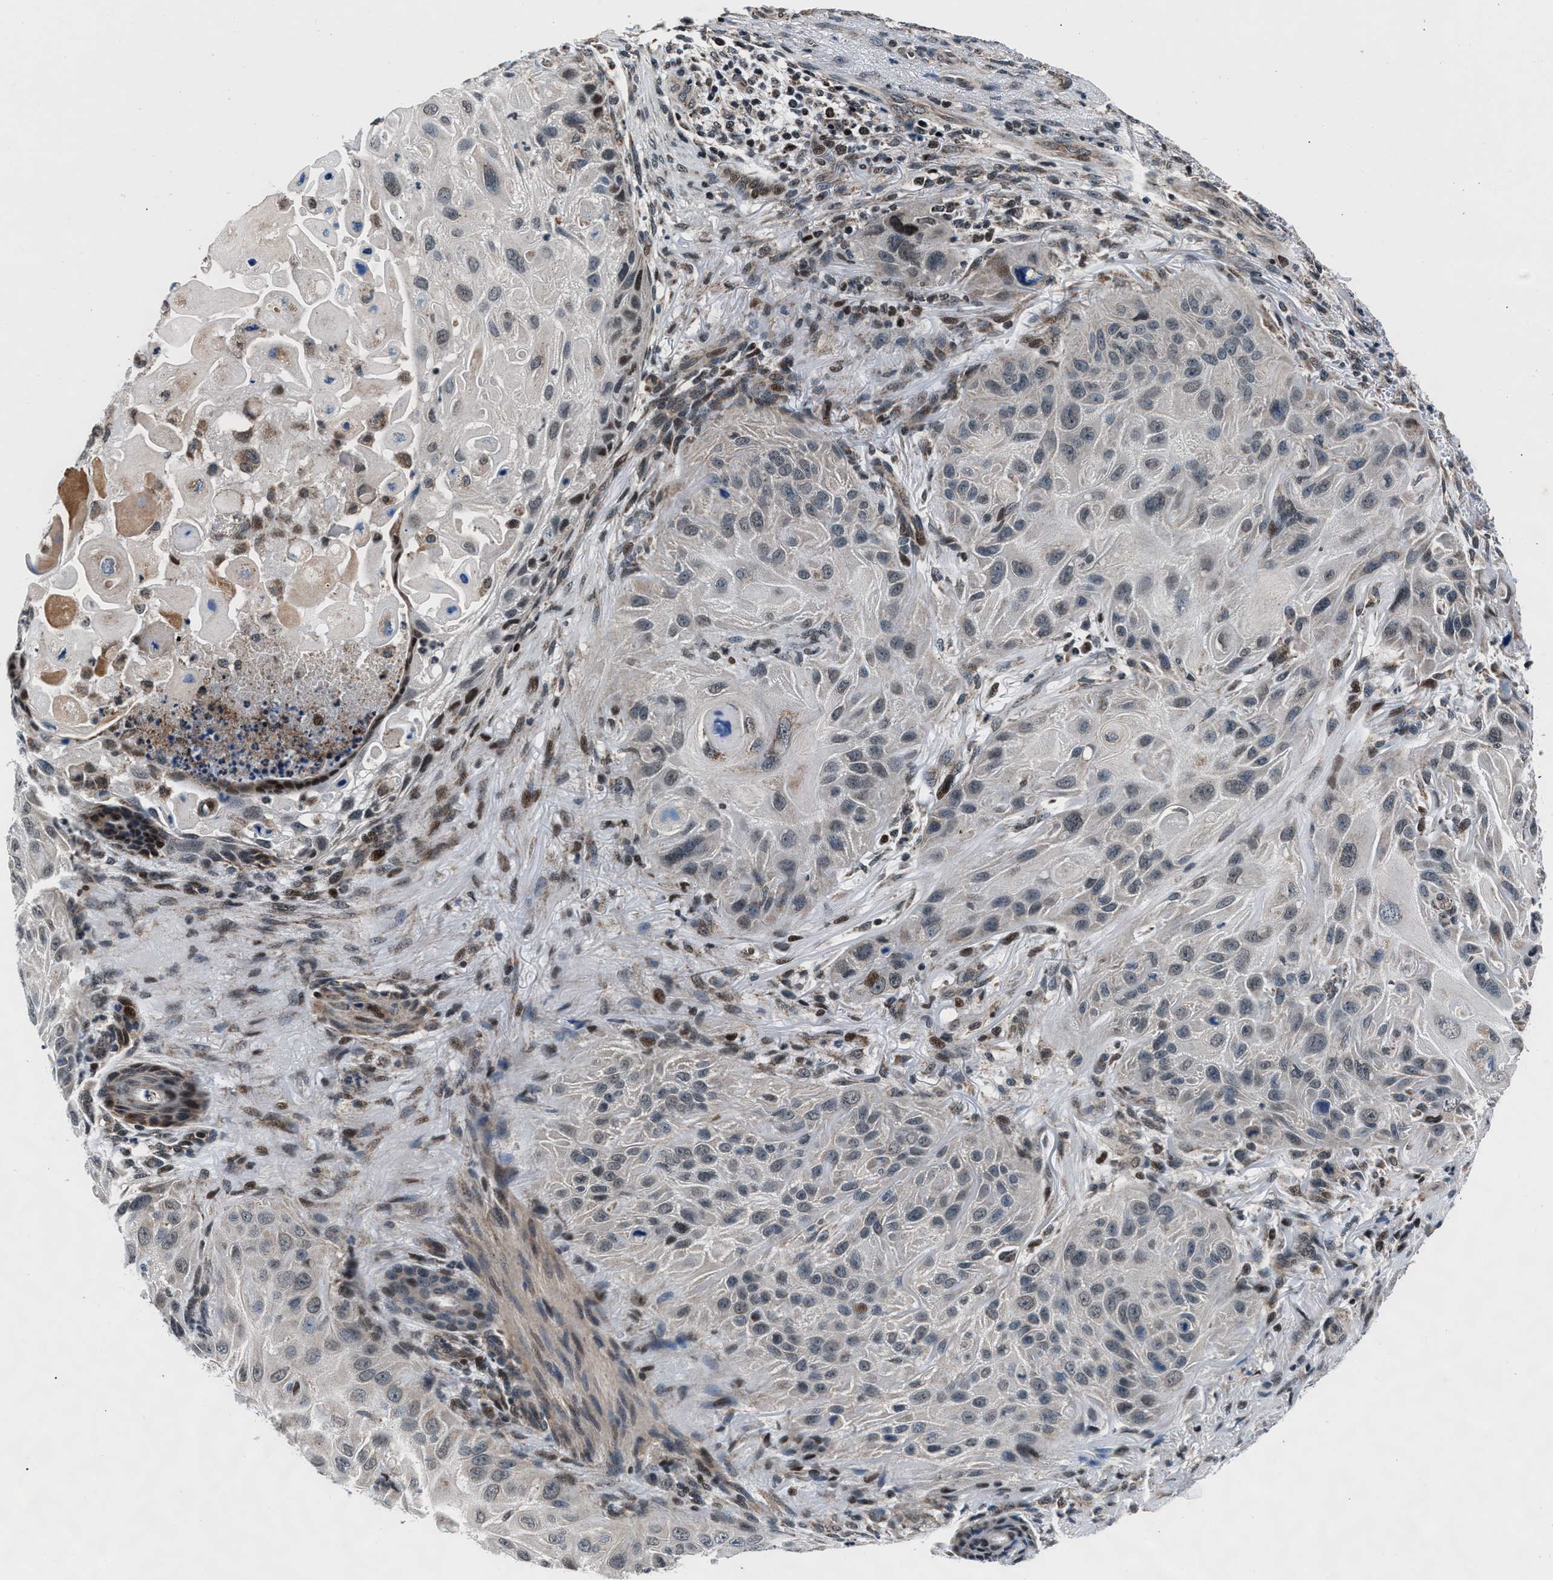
{"staining": {"intensity": "weak", "quantity": "<25%", "location": "nuclear"}, "tissue": "skin cancer", "cell_type": "Tumor cells", "image_type": "cancer", "snomed": [{"axis": "morphology", "description": "Squamous cell carcinoma, NOS"}, {"axis": "topography", "description": "Skin"}], "caption": "This is an immunohistochemistry histopathology image of skin cancer. There is no staining in tumor cells.", "gene": "PRRC2B", "patient": {"sex": "female", "age": 77}}